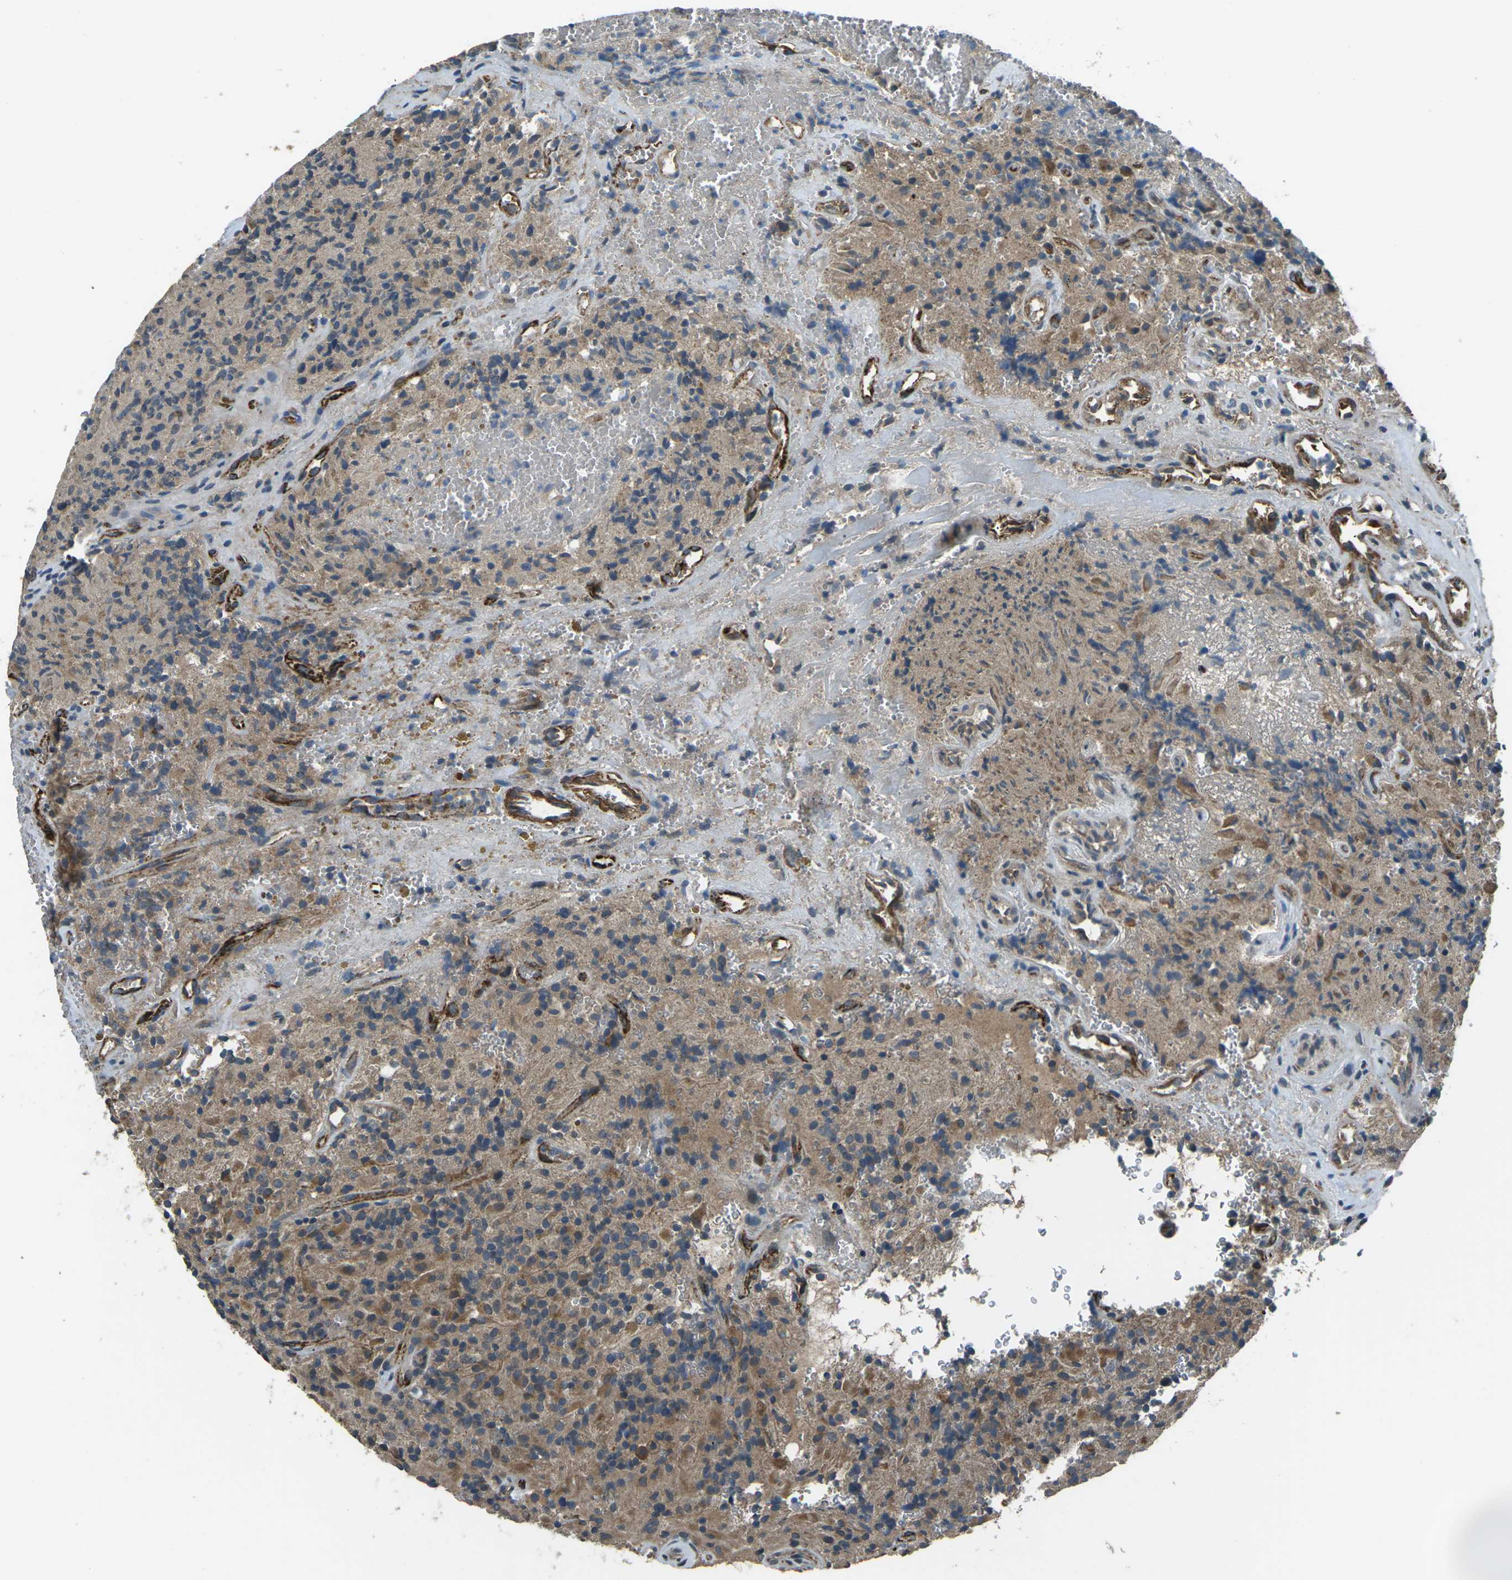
{"staining": {"intensity": "moderate", "quantity": "<25%", "location": "cytoplasmic/membranous"}, "tissue": "glioma", "cell_type": "Tumor cells", "image_type": "cancer", "snomed": [{"axis": "morphology", "description": "Glioma, malignant, High grade"}, {"axis": "topography", "description": "Brain"}], "caption": "High-magnification brightfield microscopy of malignant glioma (high-grade) stained with DAB (3,3'-diaminobenzidine) (brown) and counterstained with hematoxylin (blue). tumor cells exhibit moderate cytoplasmic/membranous staining is seen in about<25% of cells.", "gene": "AFAP1", "patient": {"sex": "male", "age": 71}}